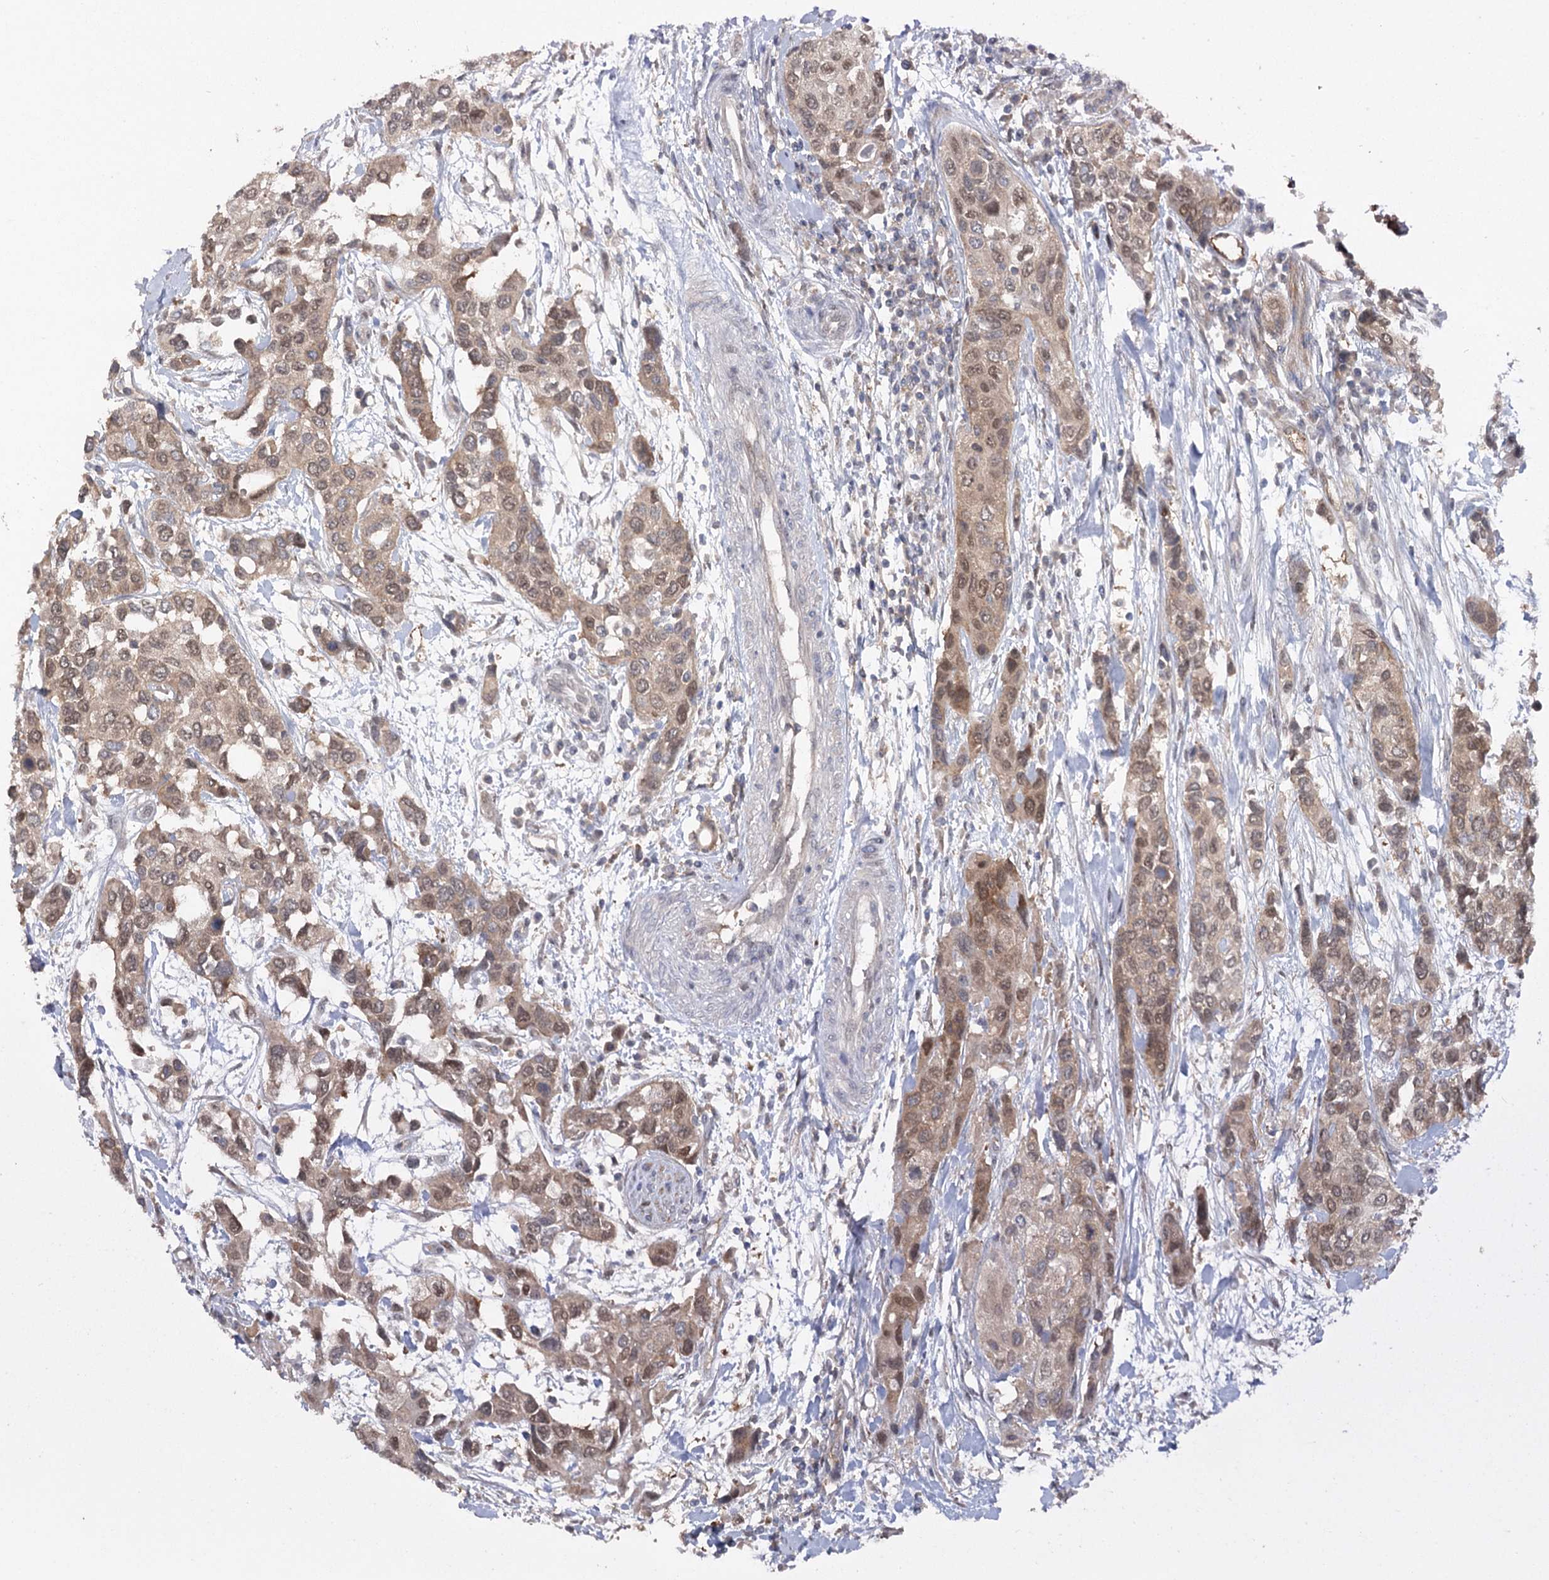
{"staining": {"intensity": "weak", "quantity": ">75%", "location": "cytoplasmic/membranous,nuclear"}, "tissue": "urothelial cancer", "cell_type": "Tumor cells", "image_type": "cancer", "snomed": [{"axis": "morphology", "description": "Normal tissue, NOS"}, {"axis": "morphology", "description": "Urothelial carcinoma, High grade"}, {"axis": "topography", "description": "Vascular tissue"}, {"axis": "topography", "description": "Urinary bladder"}], "caption": "Human urothelial cancer stained for a protein (brown) reveals weak cytoplasmic/membranous and nuclear positive expression in about >75% of tumor cells.", "gene": "MAP3K13", "patient": {"sex": "female", "age": 56}}